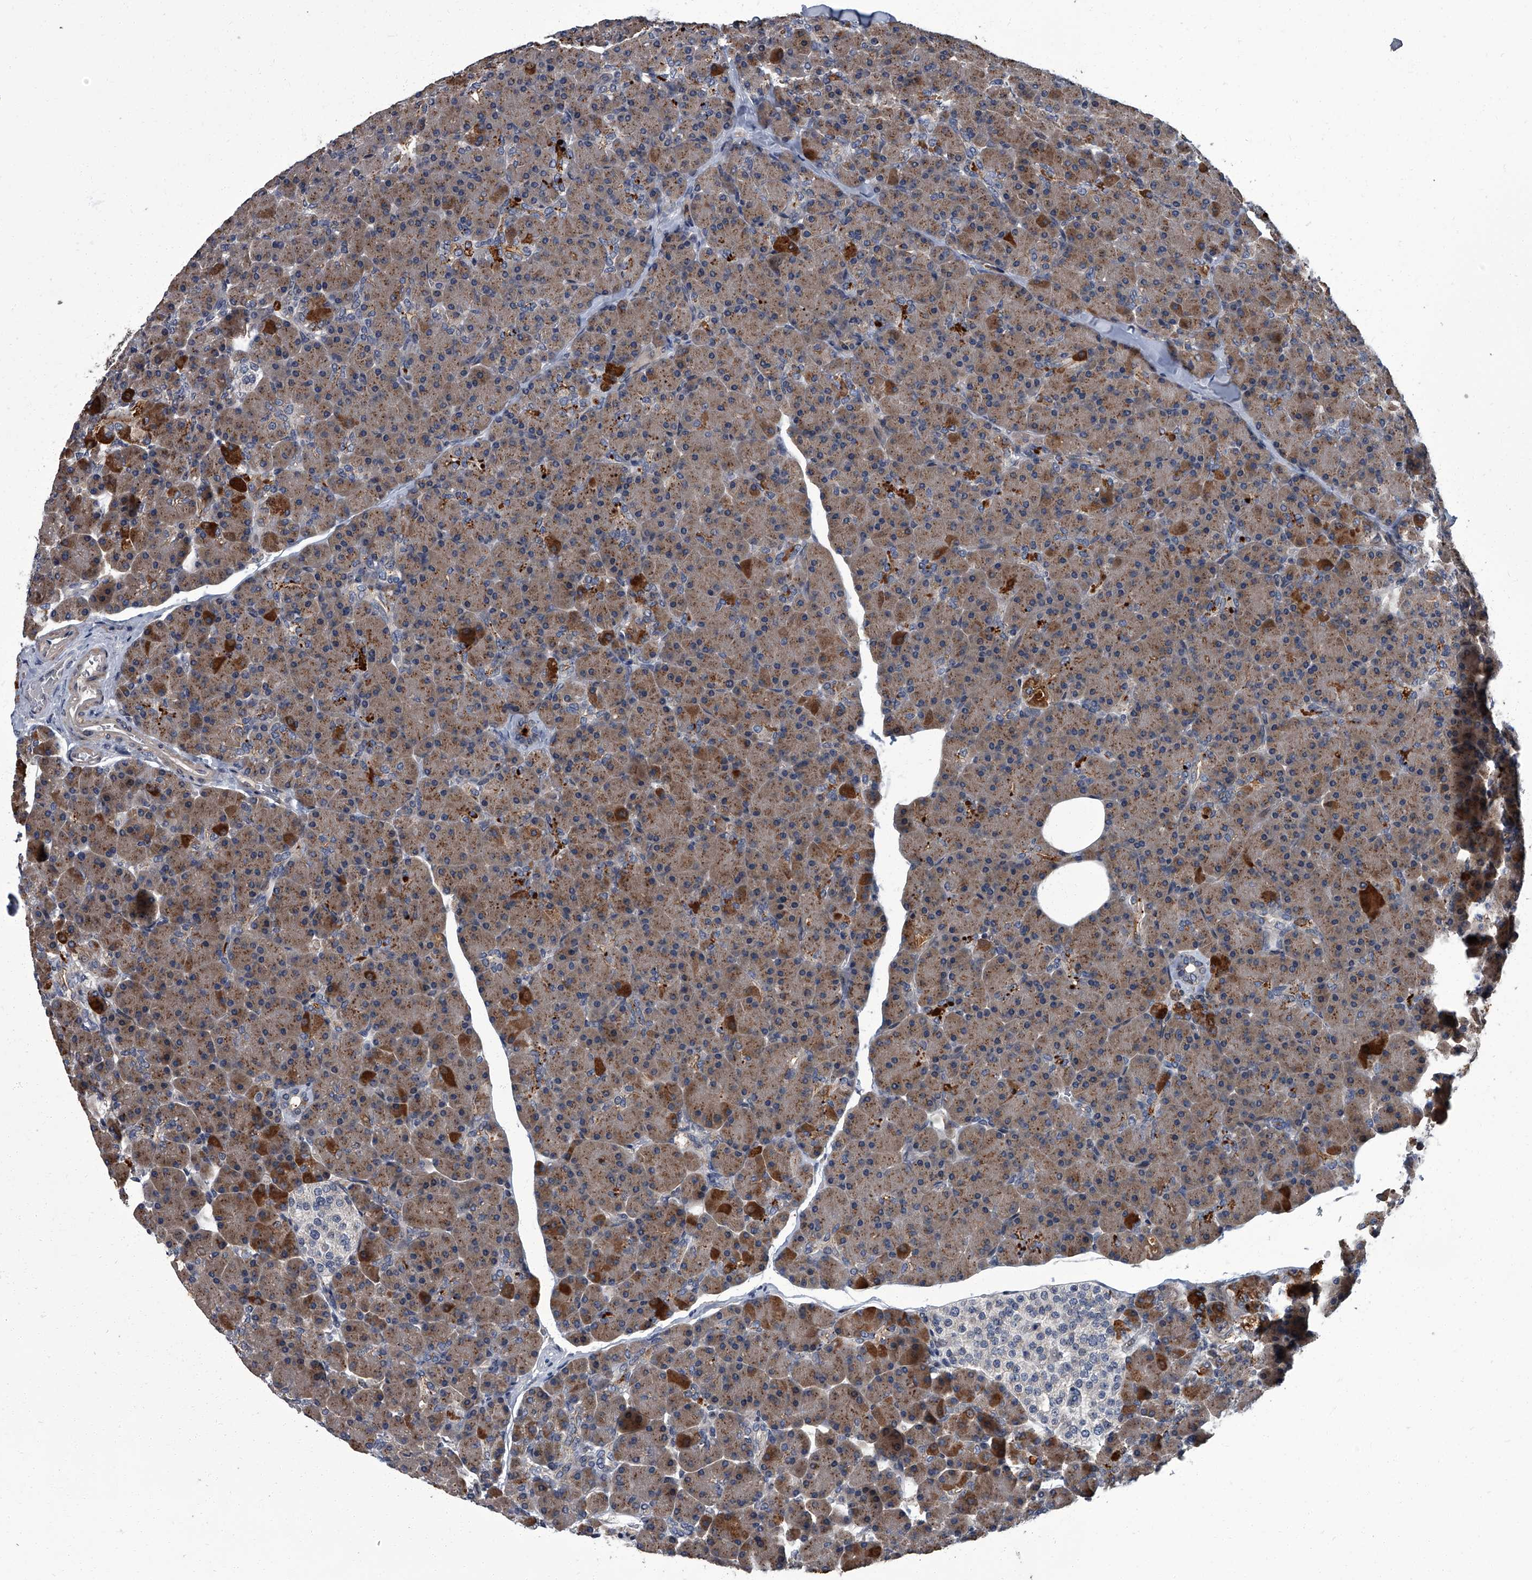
{"staining": {"intensity": "moderate", "quantity": ">75%", "location": "cytoplasmic/membranous"}, "tissue": "pancreas", "cell_type": "Exocrine glandular cells", "image_type": "normal", "snomed": [{"axis": "morphology", "description": "Normal tissue, NOS"}, {"axis": "topography", "description": "Pancreas"}], "caption": "Immunohistochemical staining of benign pancreas exhibits moderate cytoplasmic/membranous protein staining in approximately >75% of exocrine glandular cells.", "gene": "ZNF274", "patient": {"sex": "female", "age": 43}}